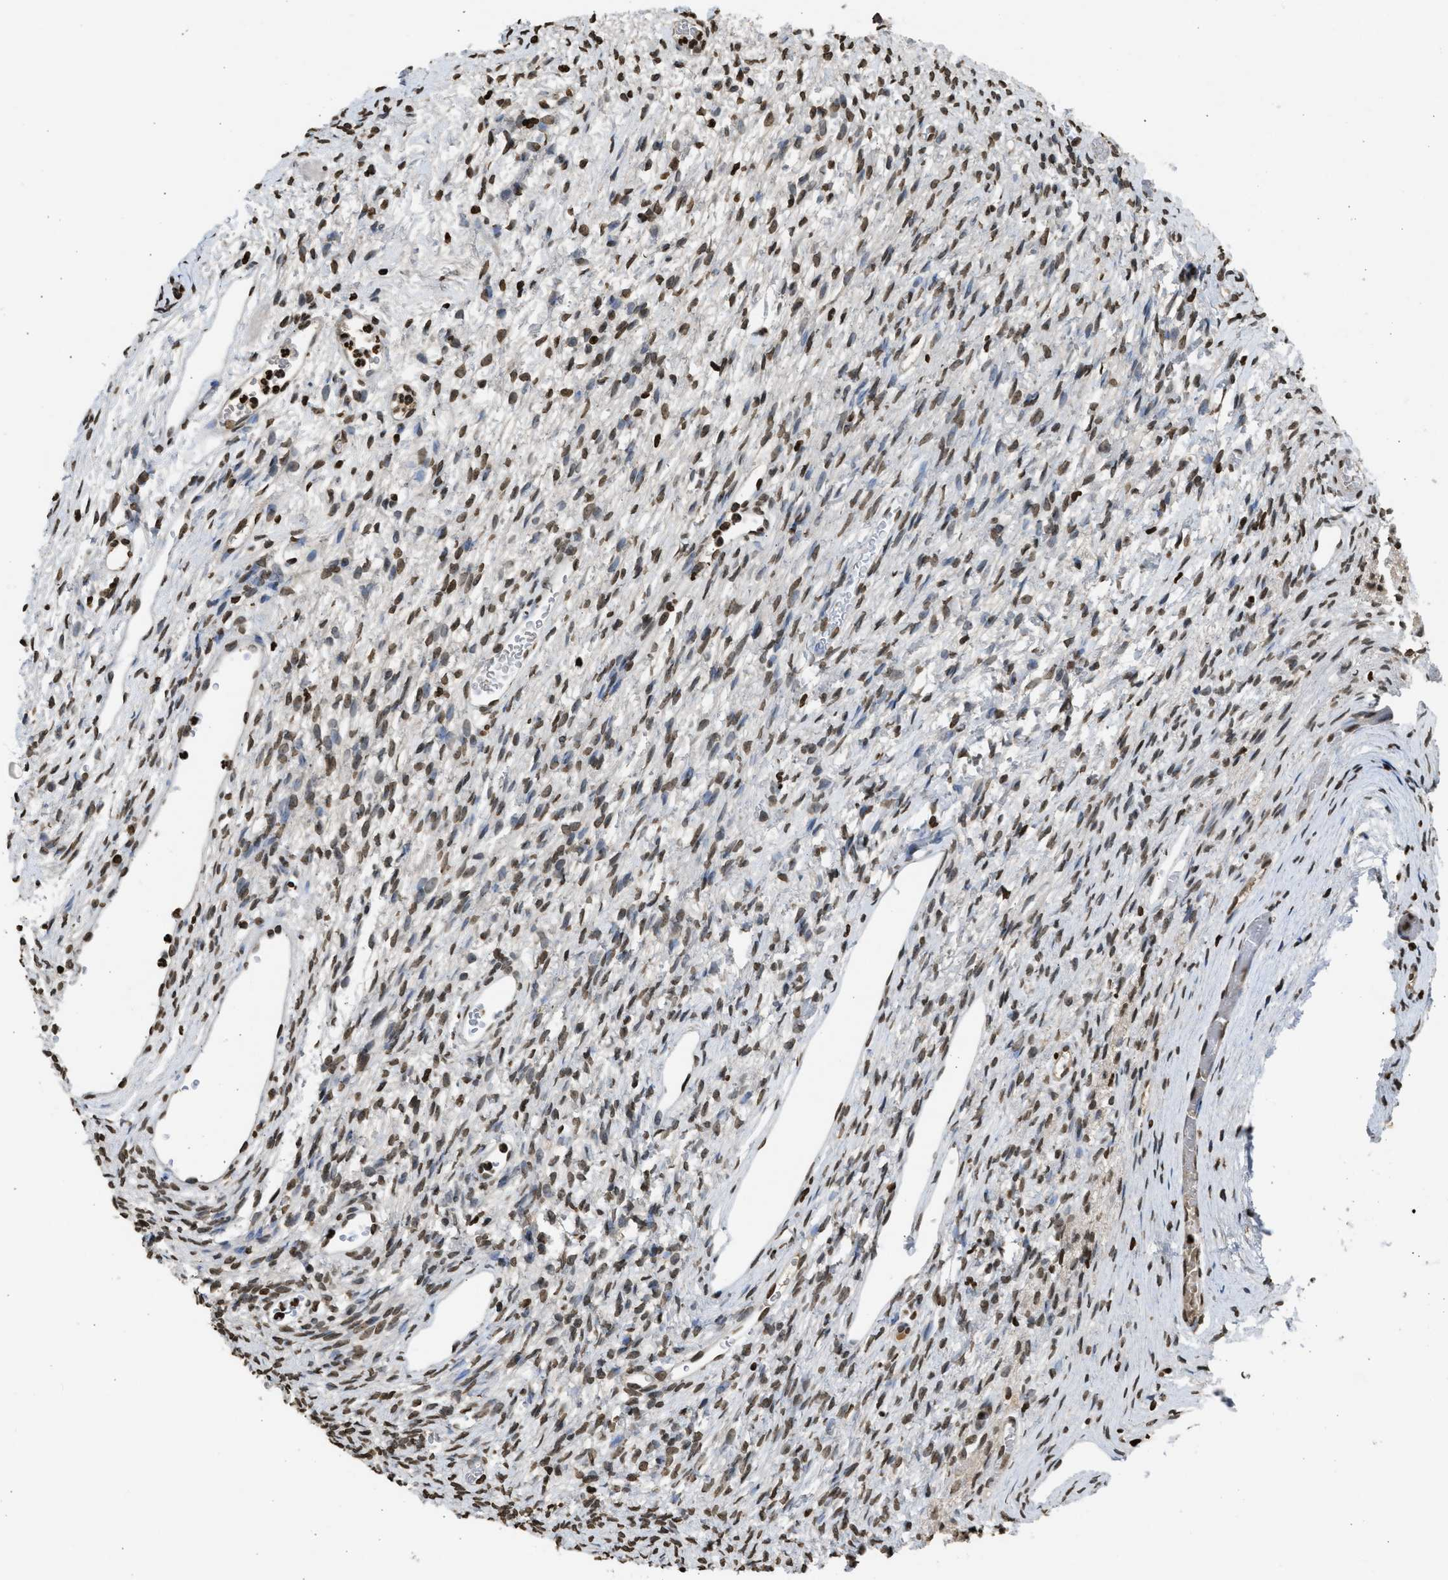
{"staining": {"intensity": "moderate", "quantity": "25%-75%", "location": "cytoplasmic/membranous"}, "tissue": "ovary", "cell_type": "Follicle cells", "image_type": "normal", "snomed": [{"axis": "morphology", "description": "Normal tissue, NOS"}, {"axis": "topography", "description": "Ovary"}], "caption": "A photomicrograph of ovary stained for a protein demonstrates moderate cytoplasmic/membranous brown staining in follicle cells. The protein is shown in brown color, while the nuclei are stained blue.", "gene": "RRAGC", "patient": {"sex": "female", "age": 33}}